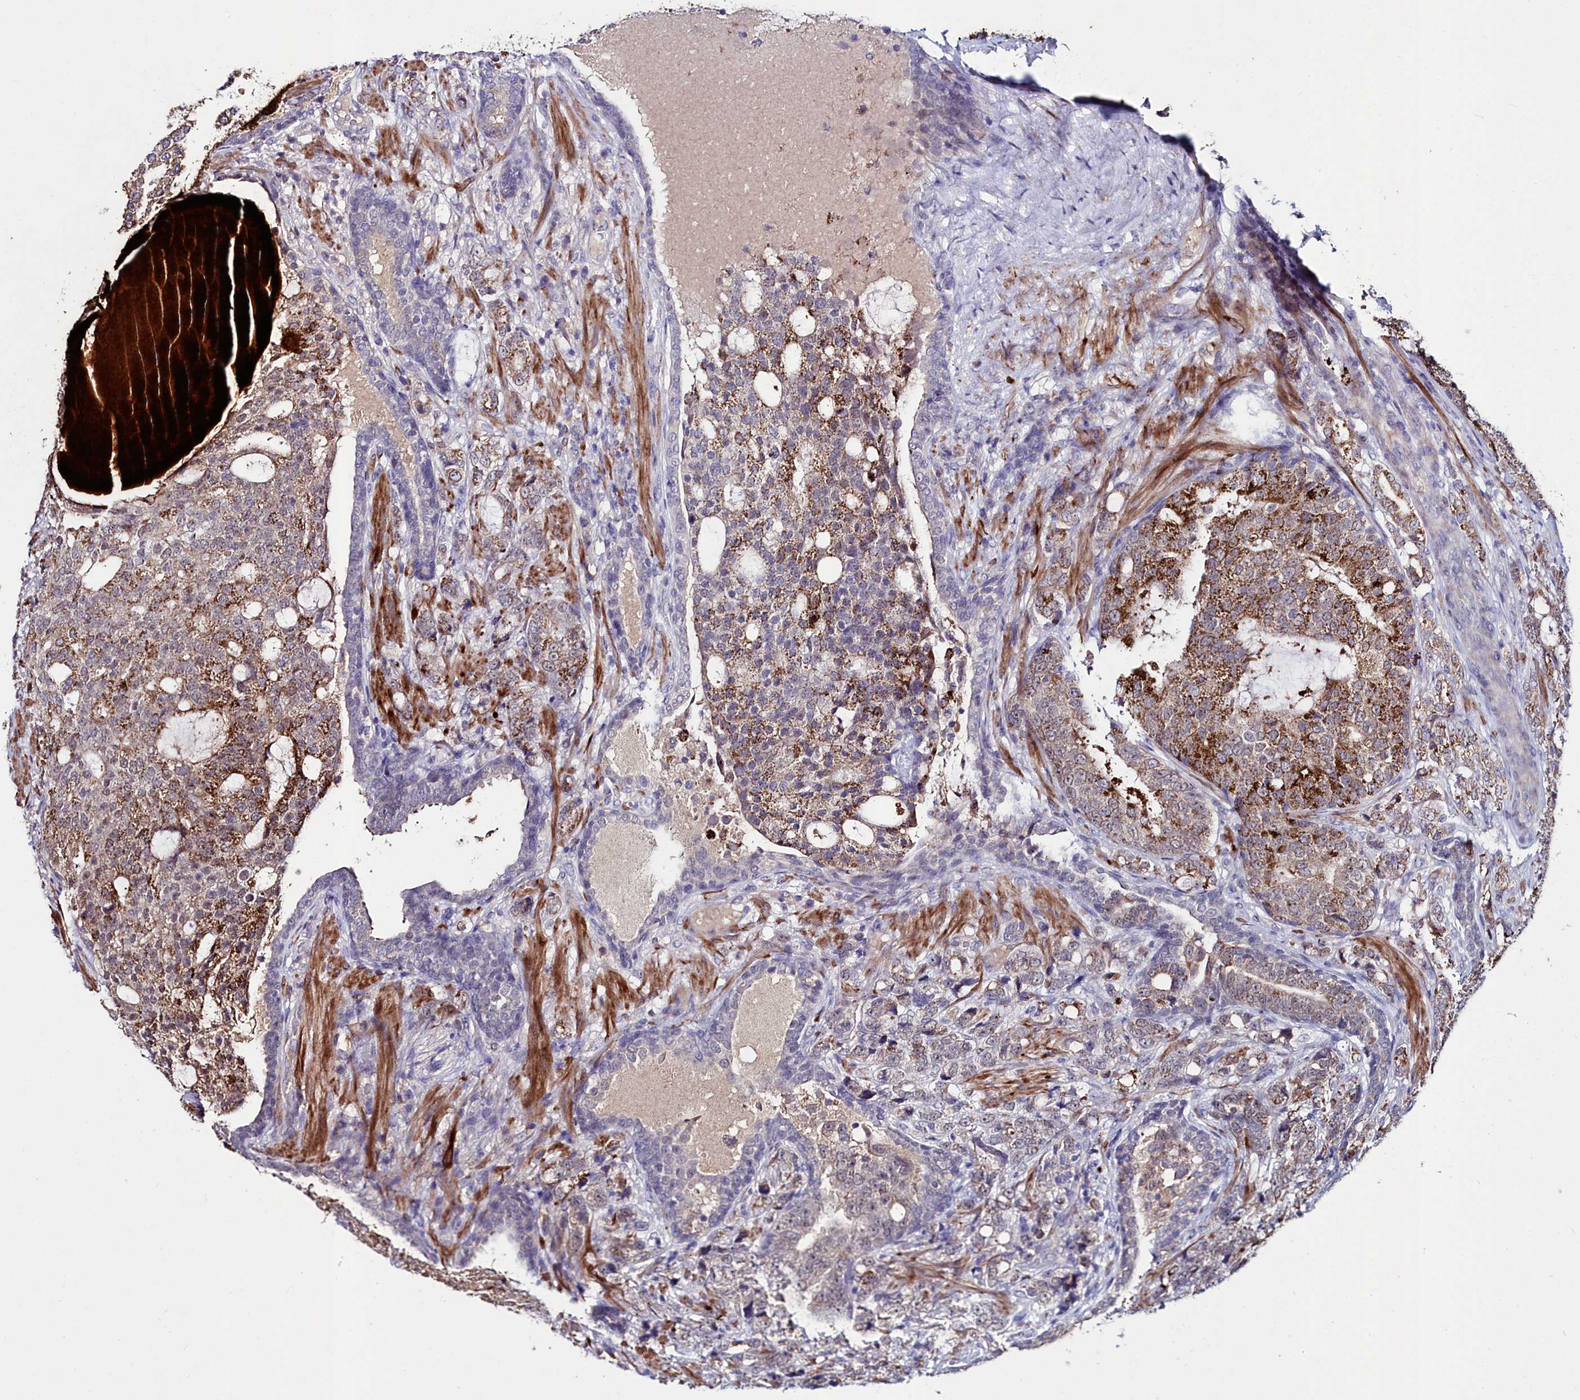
{"staining": {"intensity": "strong", "quantity": "25%-75%", "location": "cytoplasmic/membranous"}, "tissue": "prostate cancer", "cell_type": "Tumor cells", "image_type": "cancer", "snomed": [{"axis": "morphology", "description": "Adenocarcinoma, High grade"}, {"axis": "topography", "description": "Prostate"}], "caption": "Prostate high-grade adenocarcinoma stained with a brown dye displays strong cytoplasmic/membranous positive staining in approximately 25%-75% of tumor cells.", "gene": "AMBRA1", "patient": {"sex": "male", "age": 67}}